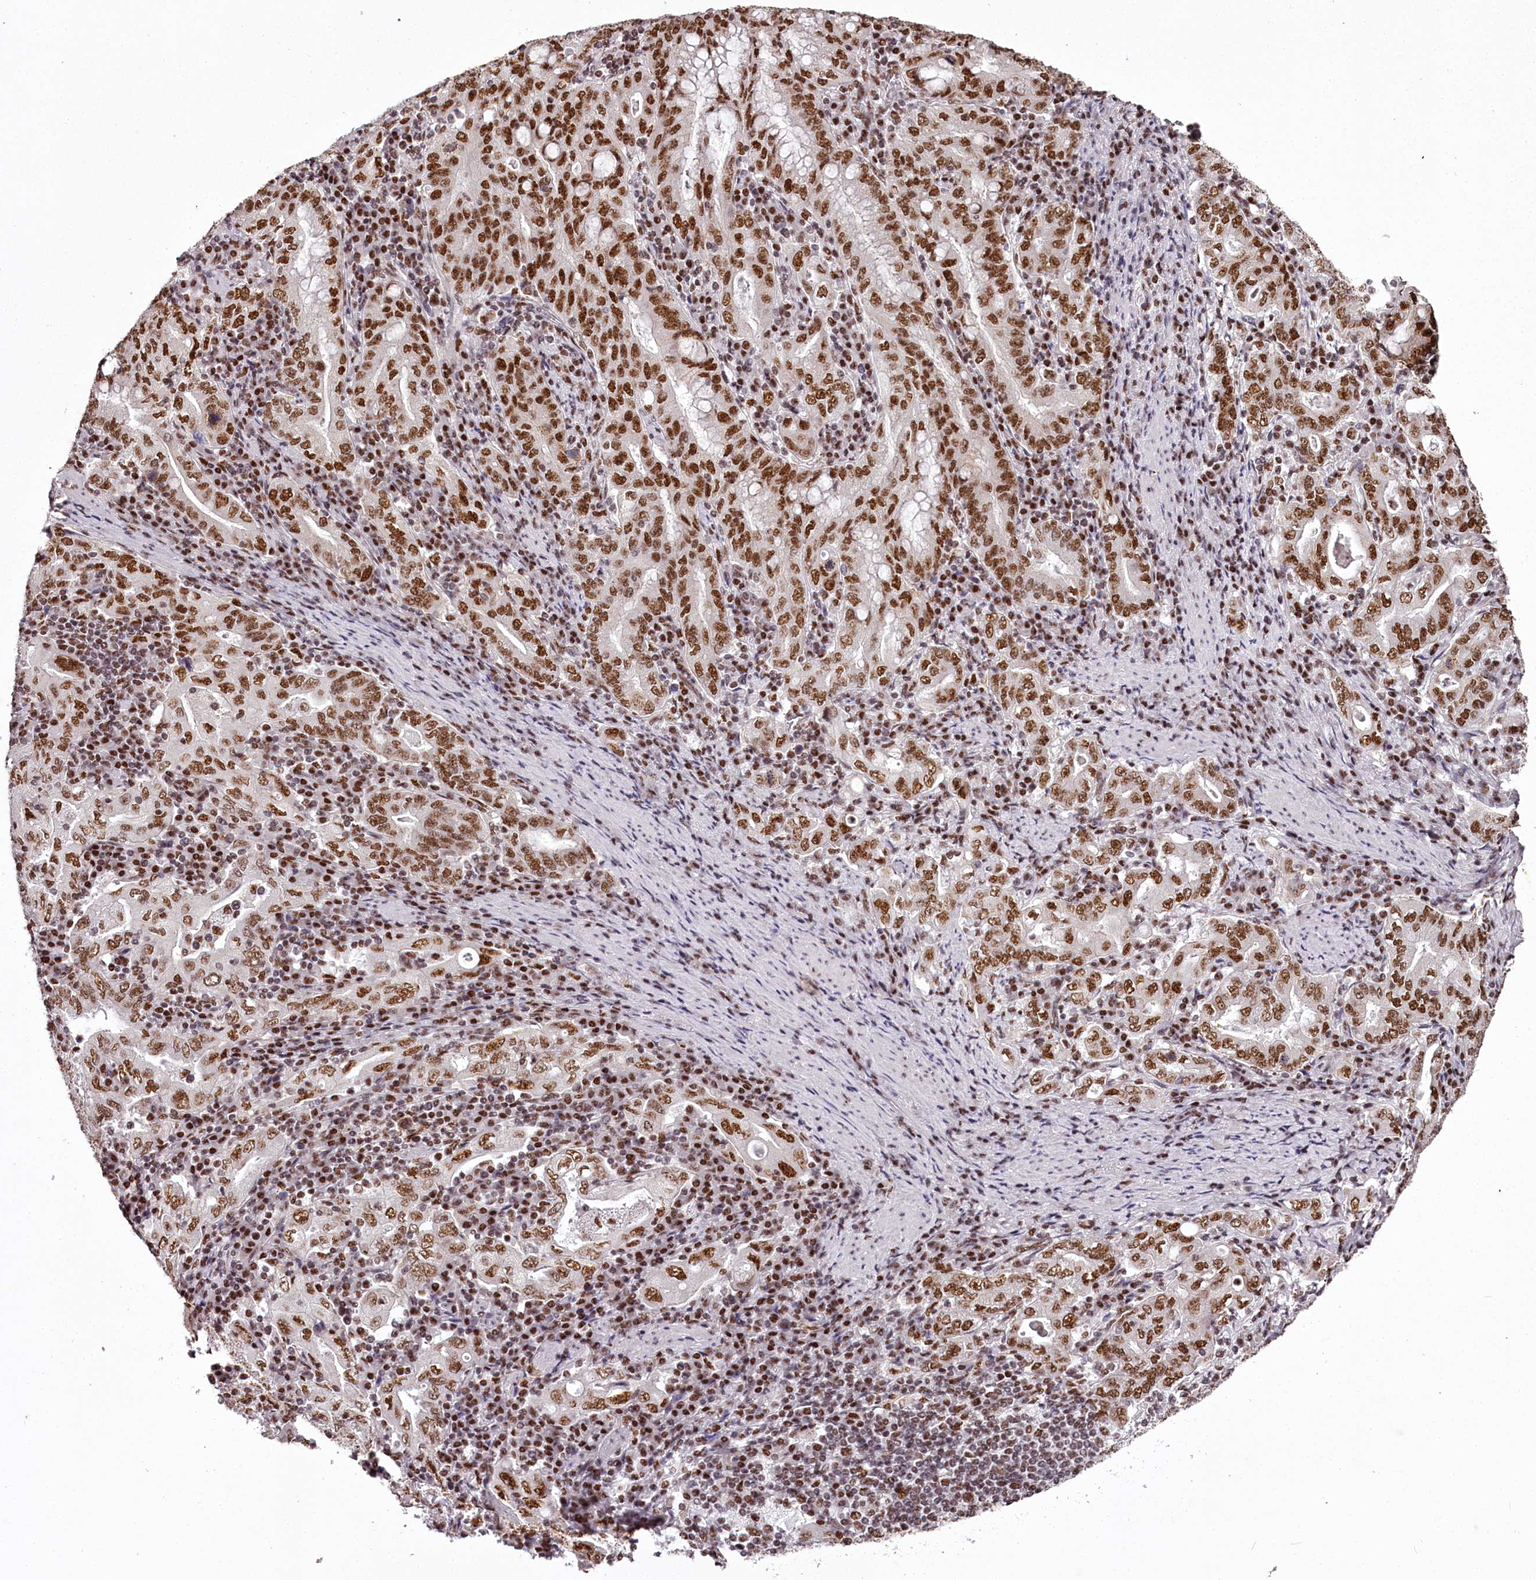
{"staining": {"intensity": "strong", "quantity": ">75%", "location": "nuclear"}, "tissue": "stomach cancer", "cell_type": "Tumor cells", "image_type": "cancer", "snomed": [{"axis": "morphology", "description": "Normal tissue, NOS"}, {"axis": "morphology", "description": "Adenocarcinoma, NOS"}, {"axis": "topography", "description": "Esophagus"}, {"axis": "topography", "description": "Stomach, upper"}, {"axis": "topography", "description": "Peripheral nerve tissue"}], "caption": "This photomicrograph exhibits immunohistochemistry staining of adenocarcinoma (stomach), with high strong nuclear staining in approximately >75% of tumor cells.", "gene": "PSPC1", "patient": {"sex": "male", "age": 62}}